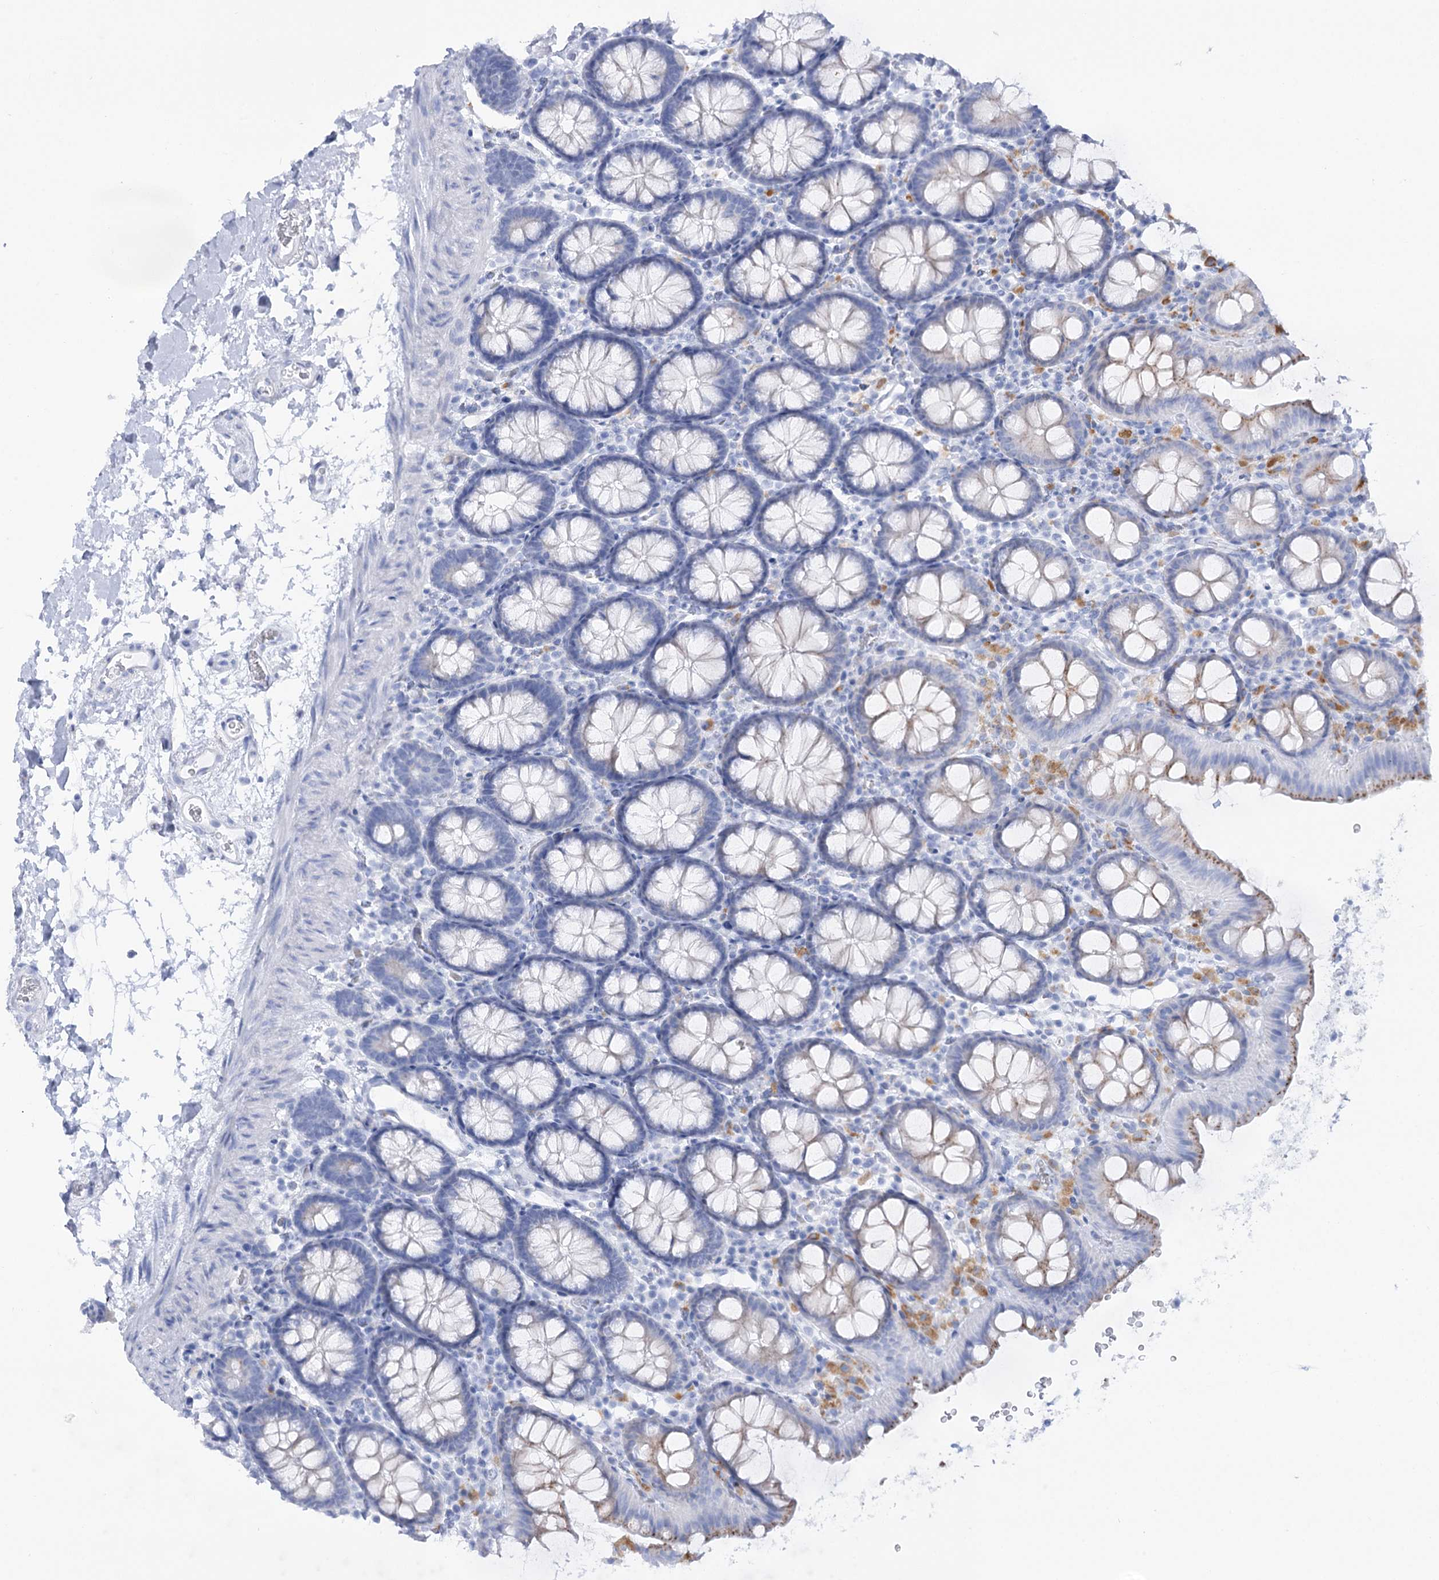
{"staining": {"intensity": "negative", "quantity": "none", "location": "none"}, "tissue": "colon", "cell_type": "Endothelial cells", "image_type": "normal", "snomed": [{"axis": "morphology", "description": "Normal tissue, NOS"}, {"axis": "topography", "description": "Colon"}], "caption": "This histopathology image is of unremarkable colon stained with immunohistochemistry (IHC) to label a protein in brown with the nuclei are counter-stained blue. There is no staining in endothelial cells.", "gene": "SIAE", "patient": {"sex": "male", "age": 75}}